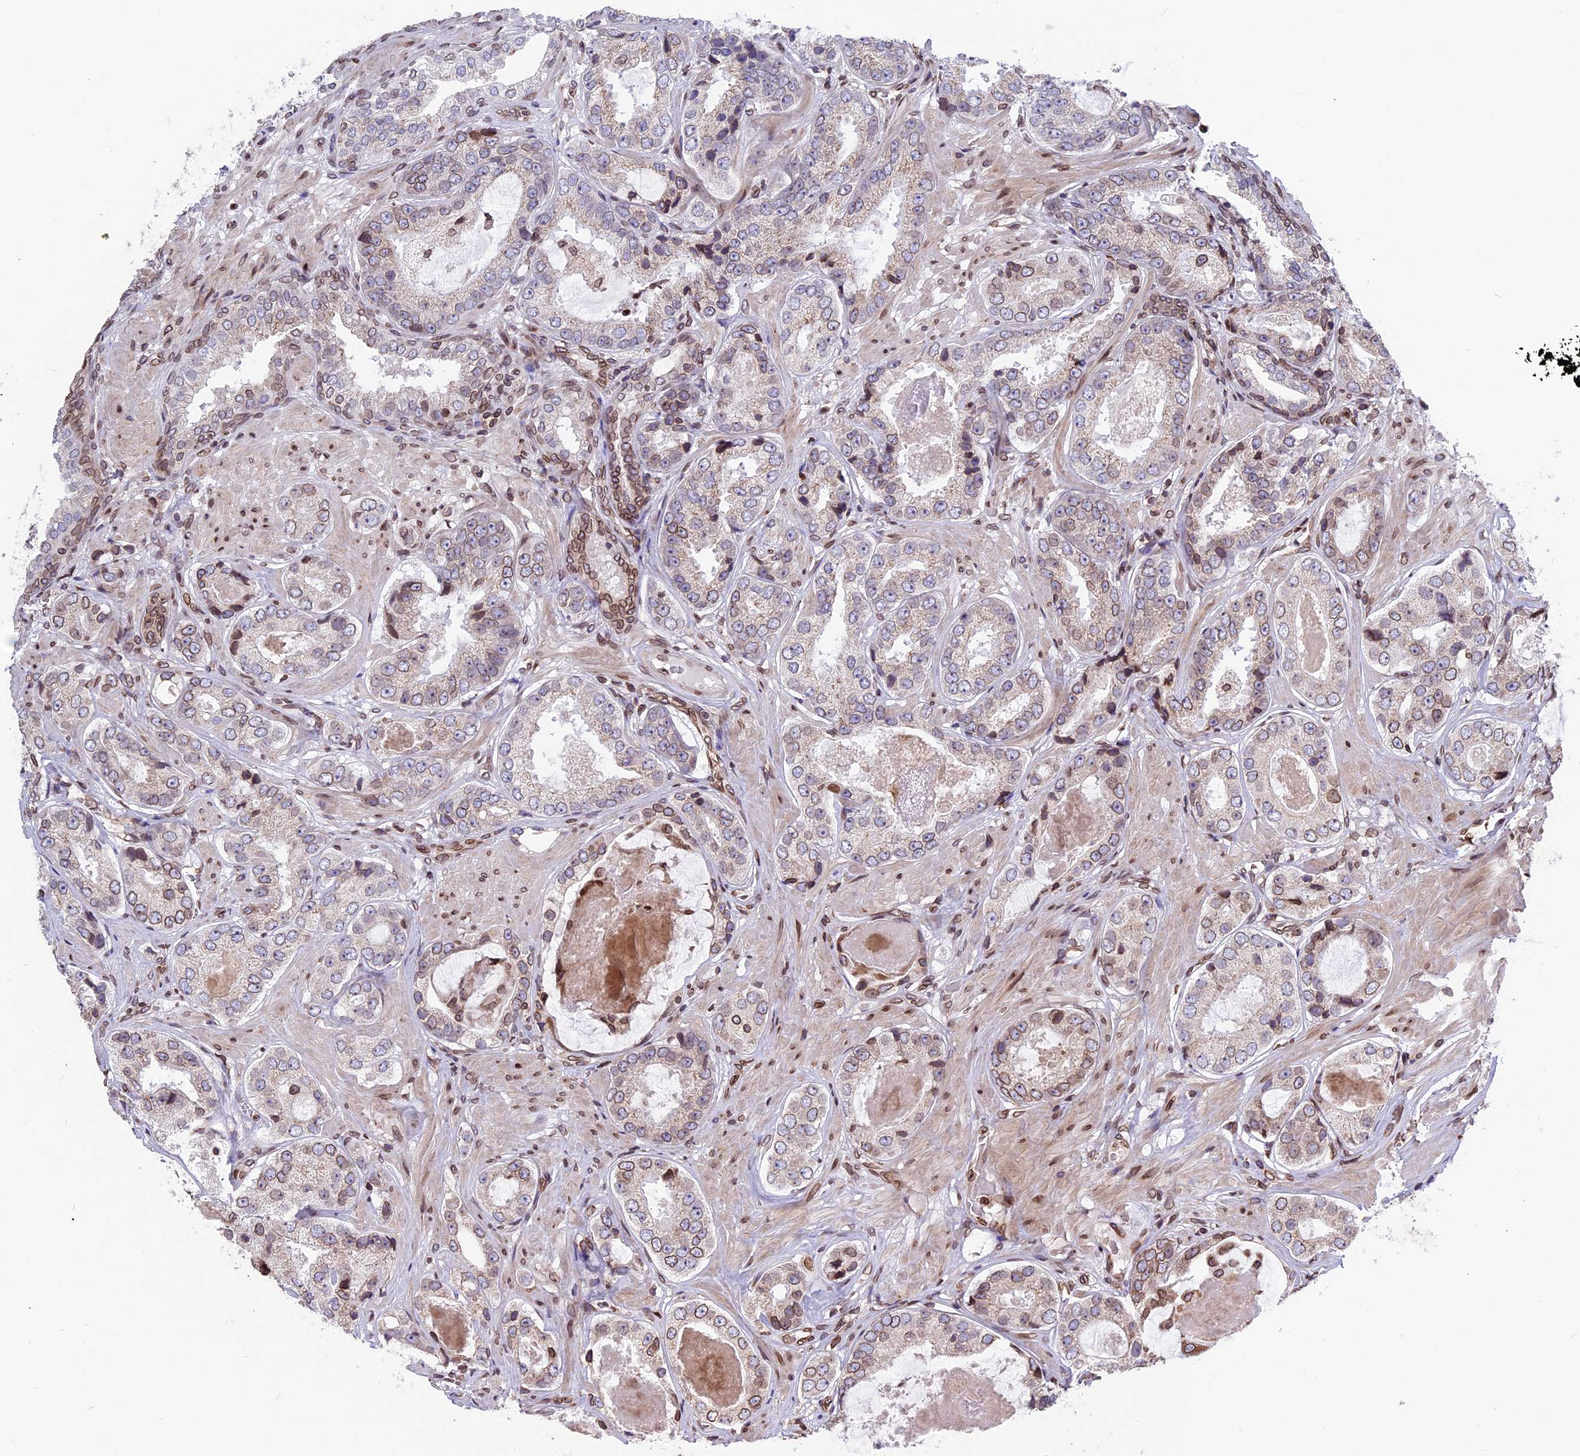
{"staining": {"intensity": "moderate", "quantity": "25%-75%", "location": "cytoplasmic/membranous,nuclear"}, "tissue": "prostate cancer", "cell_type": "Tumor cells", "image_type": "cancer", "snomed": [{"axis": "morphology", "description": "Adenocarcinoma, High grade"}, {"axis": "topography", "description": "Prostate"}], "caption": "A high-resolution image shows IHC staining of prostate cancer (adenocarcinoma (high-grade)), which demonstrates moderate cytoplasmic/membranous and nuclear staining in about 25%-75% of tumor cells.", "gene": "PTCHD4", "patient": {"sex": "male", "age": 59}}